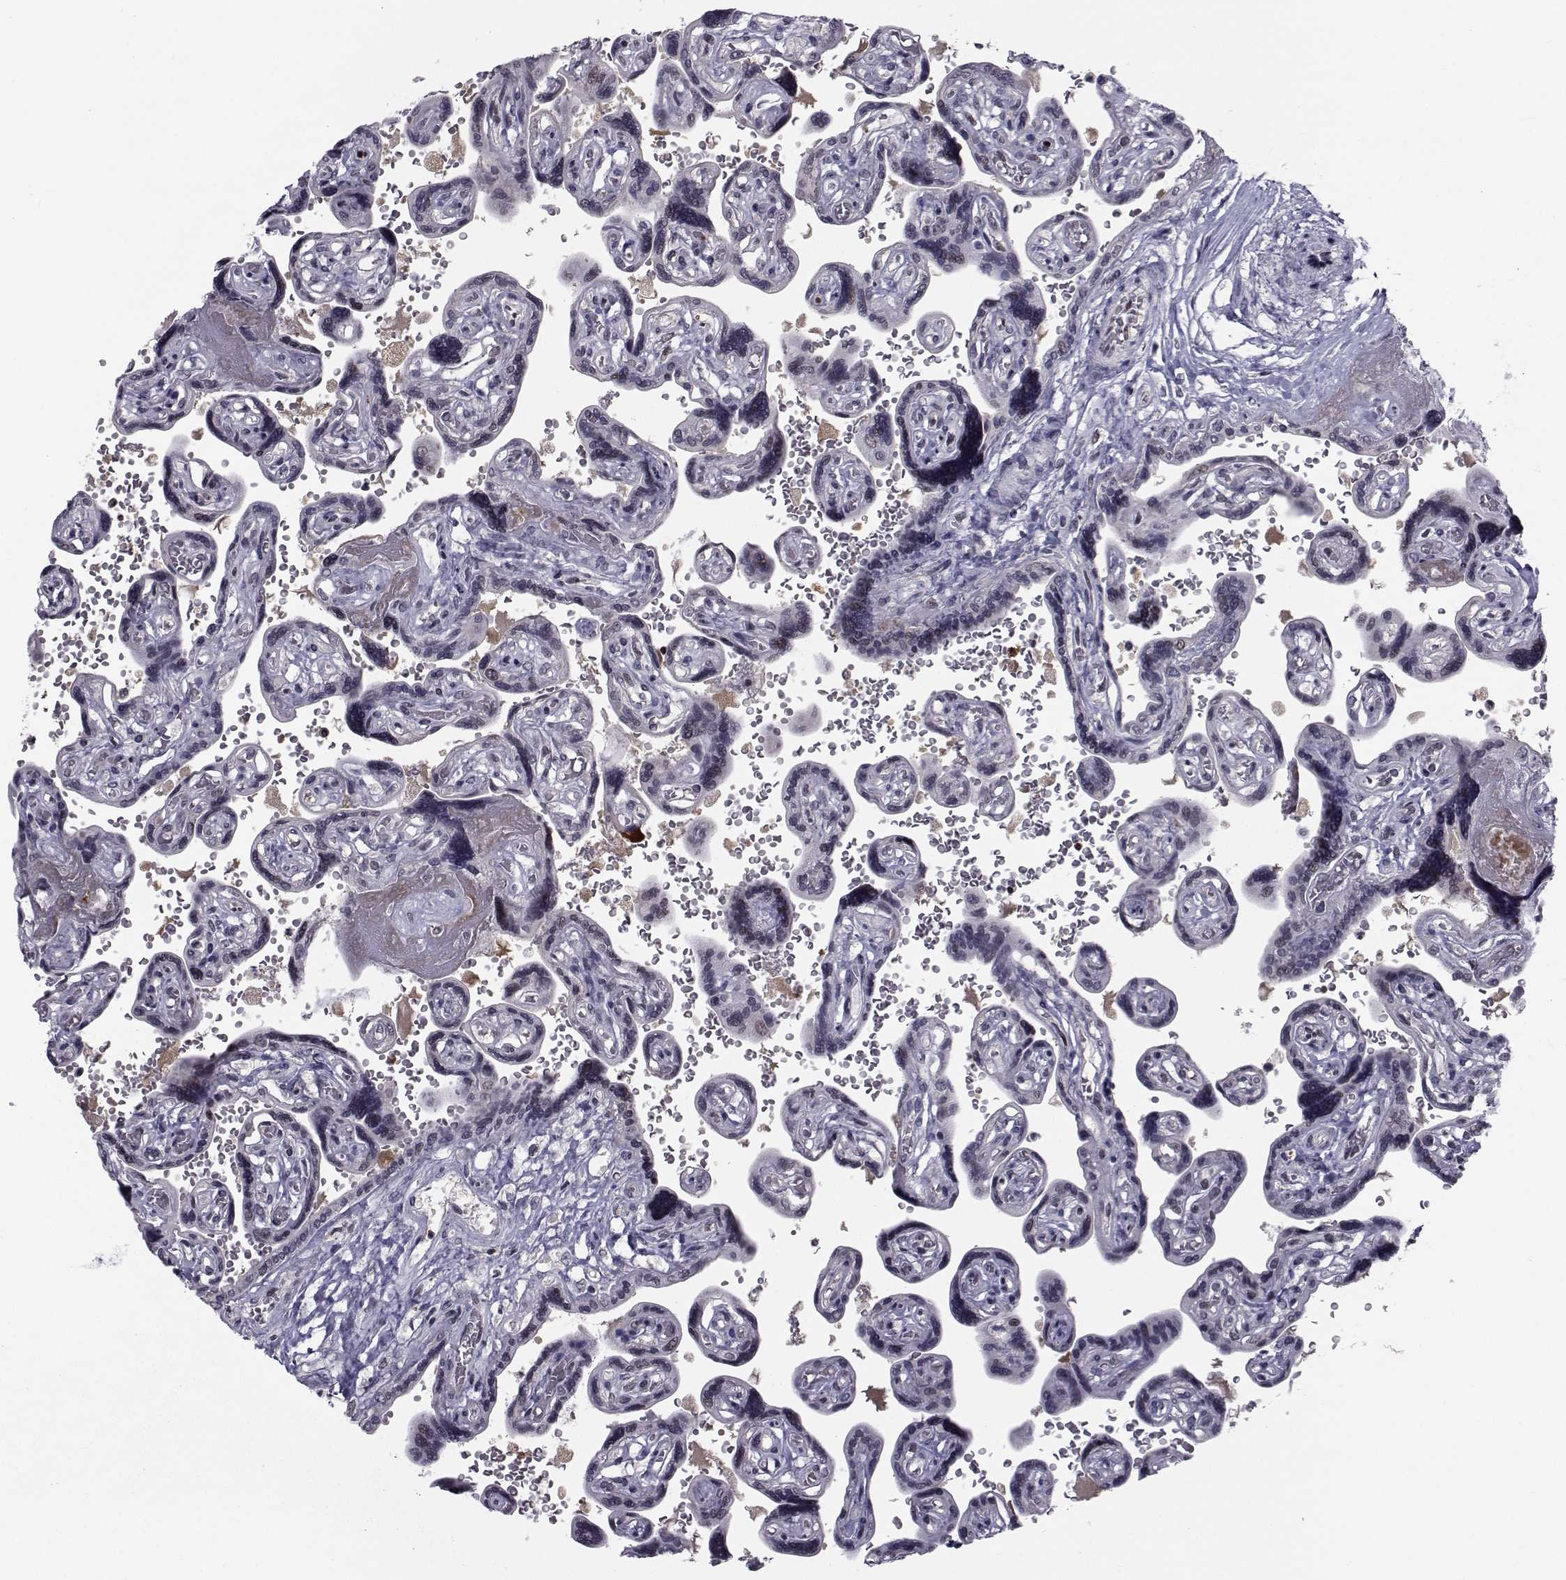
{"staining": {"intensity": "negative", "quantity": "none", "location": "none"}, "tissue": "placenta", "cell_type": "Decidual cells", "image_type": "normal", "snomed": [{"axis": "morphology", "description": "Normal tissue, NOS"}, {"axis": "topography", "description": "Placenta"}], "caption": "Human placenta stained for a protein using immunohistochemistry (IHC) displays no staining in decidual cells.", "gene": "PCP4L1", "patient": {"sex": "female", "age": 32}}